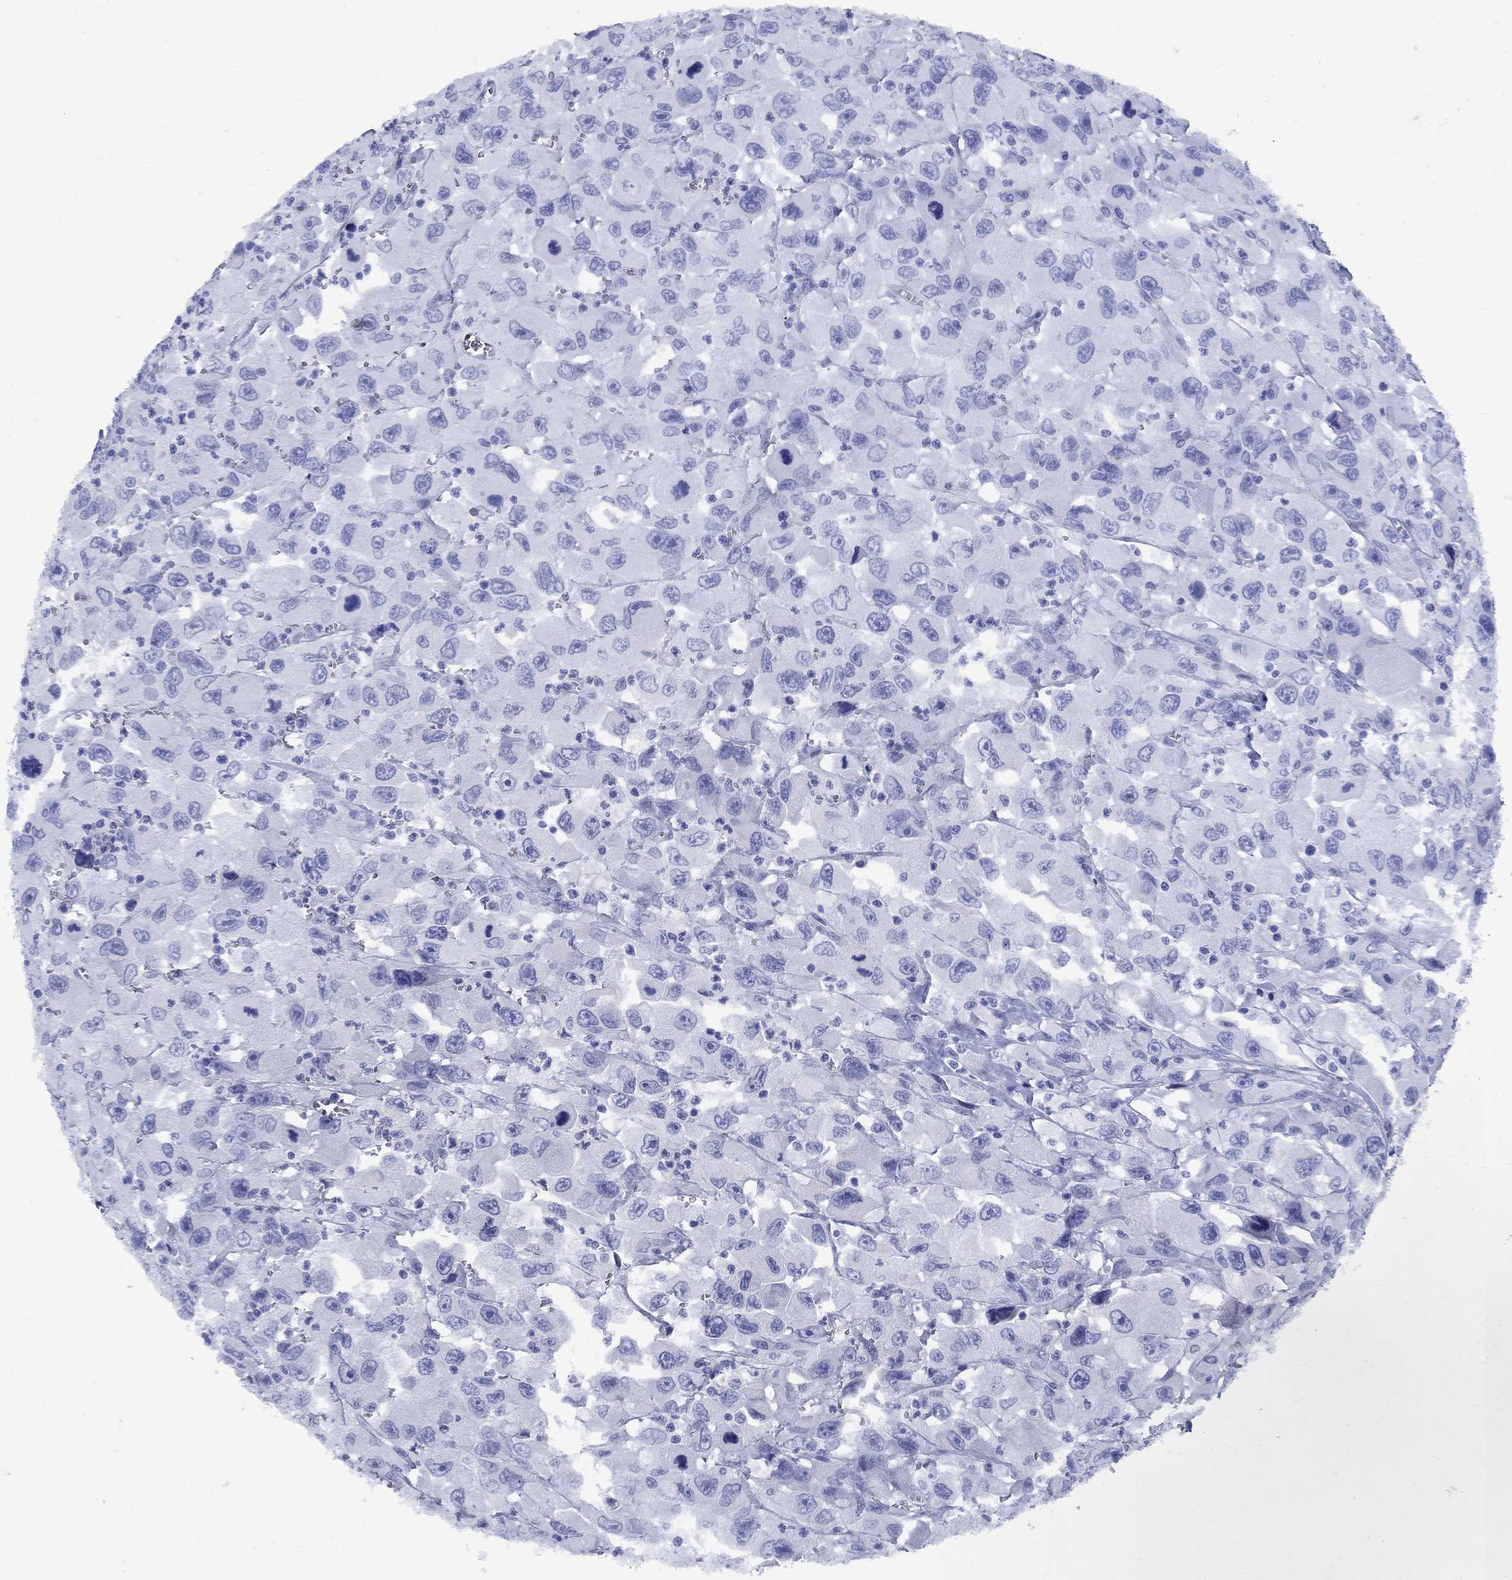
{"staining": {"intensity": "negative", "quantity": "none", "location": "none"}, "tissue": "head and neck cancer", "cell_type": "Tumor cells", "image_type": "cancer", "snomed": [{"axis": "morphology", "description": "Squamous cell carcinoma, NOS"}, {"axis": "morphology", "description": "Squamous cell carcinoma, metastatic, NOS"}, {"axis": "topography", "description": "Oral tissue"}, {"axis": "topography", "description": "Head-Neck"}], "caption": "A high-resolution photomicrograph shows IHC staining of head and neck cancer (squamous cell carcinoma), which reveals no significant staining in tumor cells. The staining is performed using DAB (3,3'-diaminobenzidine) brown chromogen with nuclei counter-stained in using hematoxylin.", "gene": "CD1A", "patient": {"sex": "female", "age": 85}}